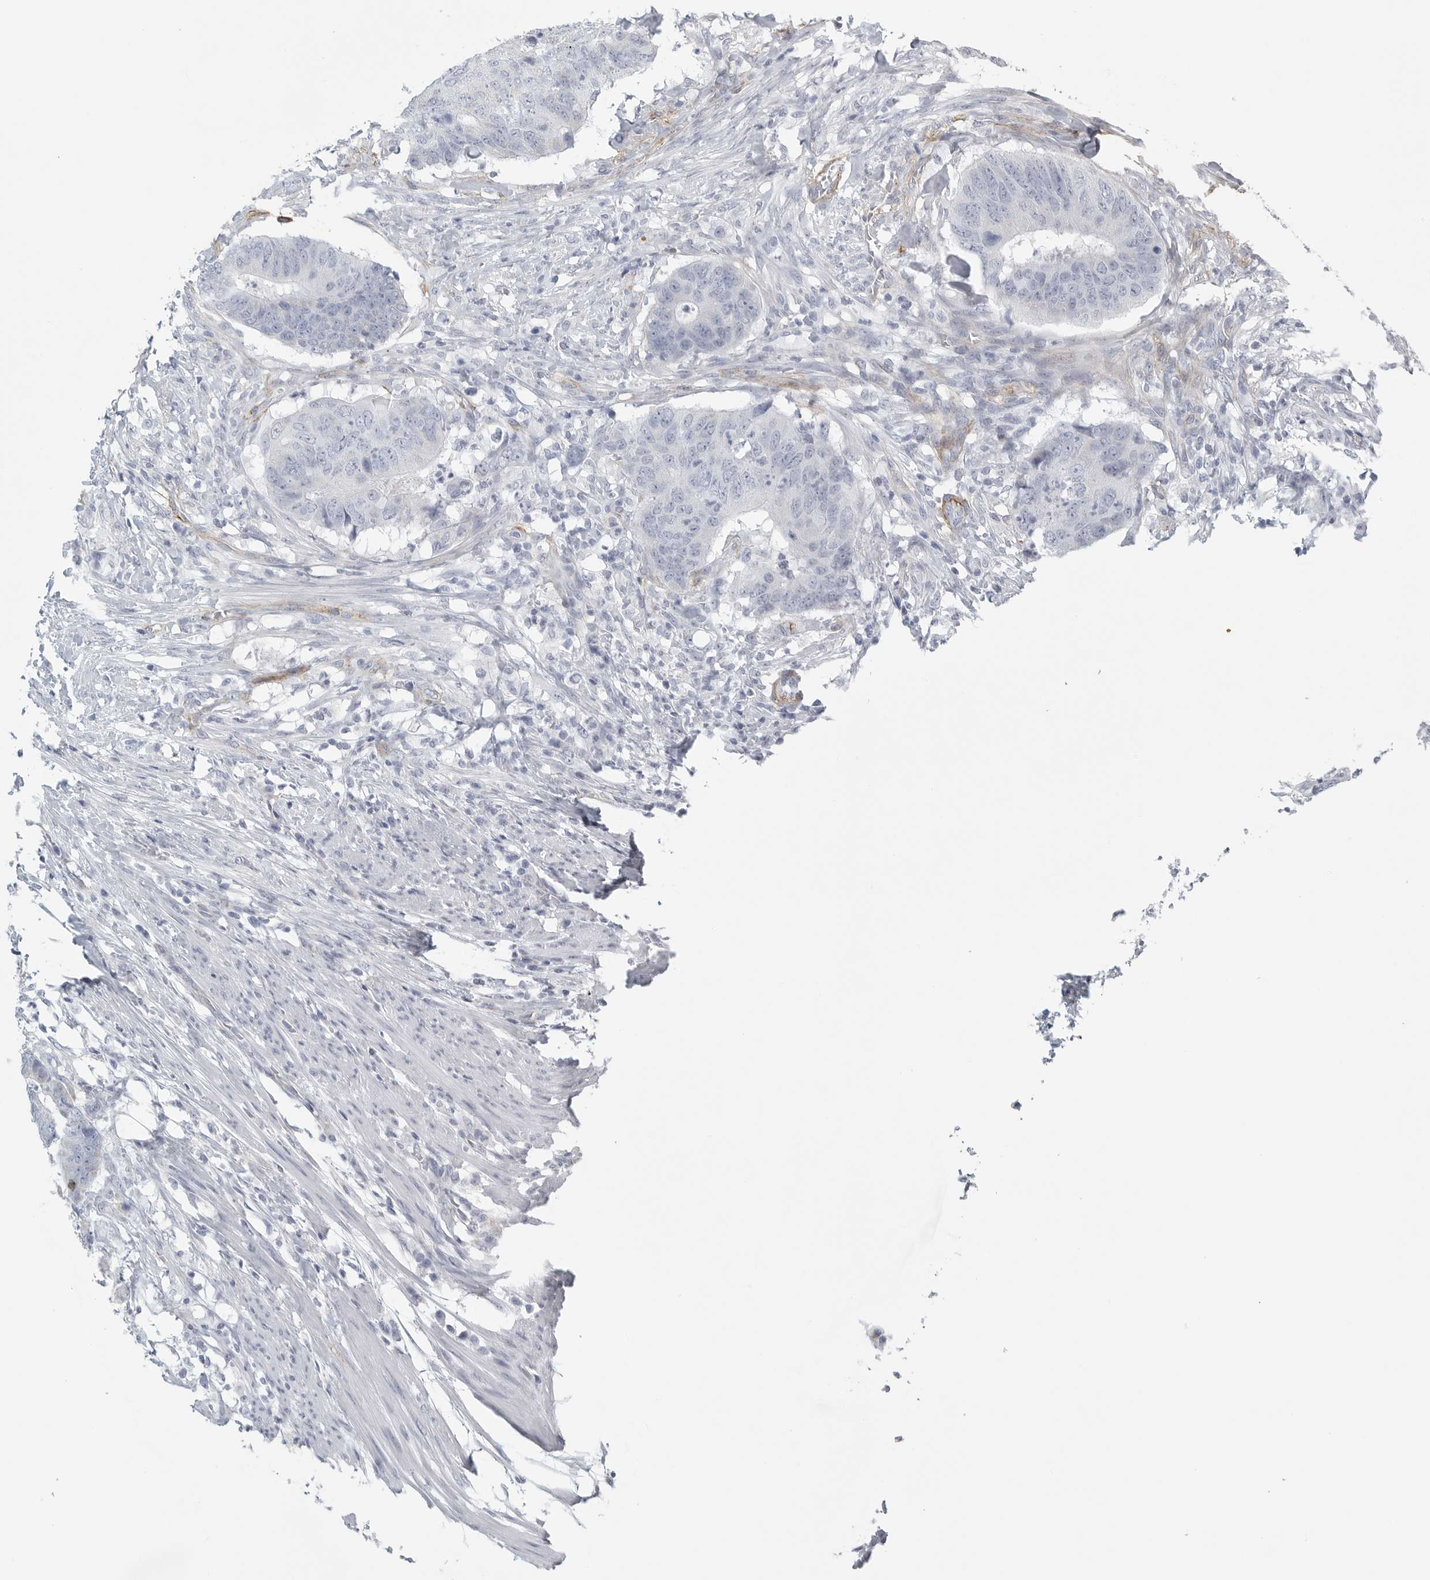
{"staining": {"intensity": "negative", "quantity": "none", "location": "none"}, "tissue": "colorectal cancer", "cell_type": "Tumor cells", "image_type": "cancer", "snomed": [{"axis": "morphology", "description": "Adenocarcinoma, NOS"}, {"axis": "topography", "description": "Colon"}], "caption": "Immunohistochemical staining of colorectal cancer demonstrates no significant positivity in tumor cells.", "gene": "TNR", "patient": {"sex": "male", "age": 56}}